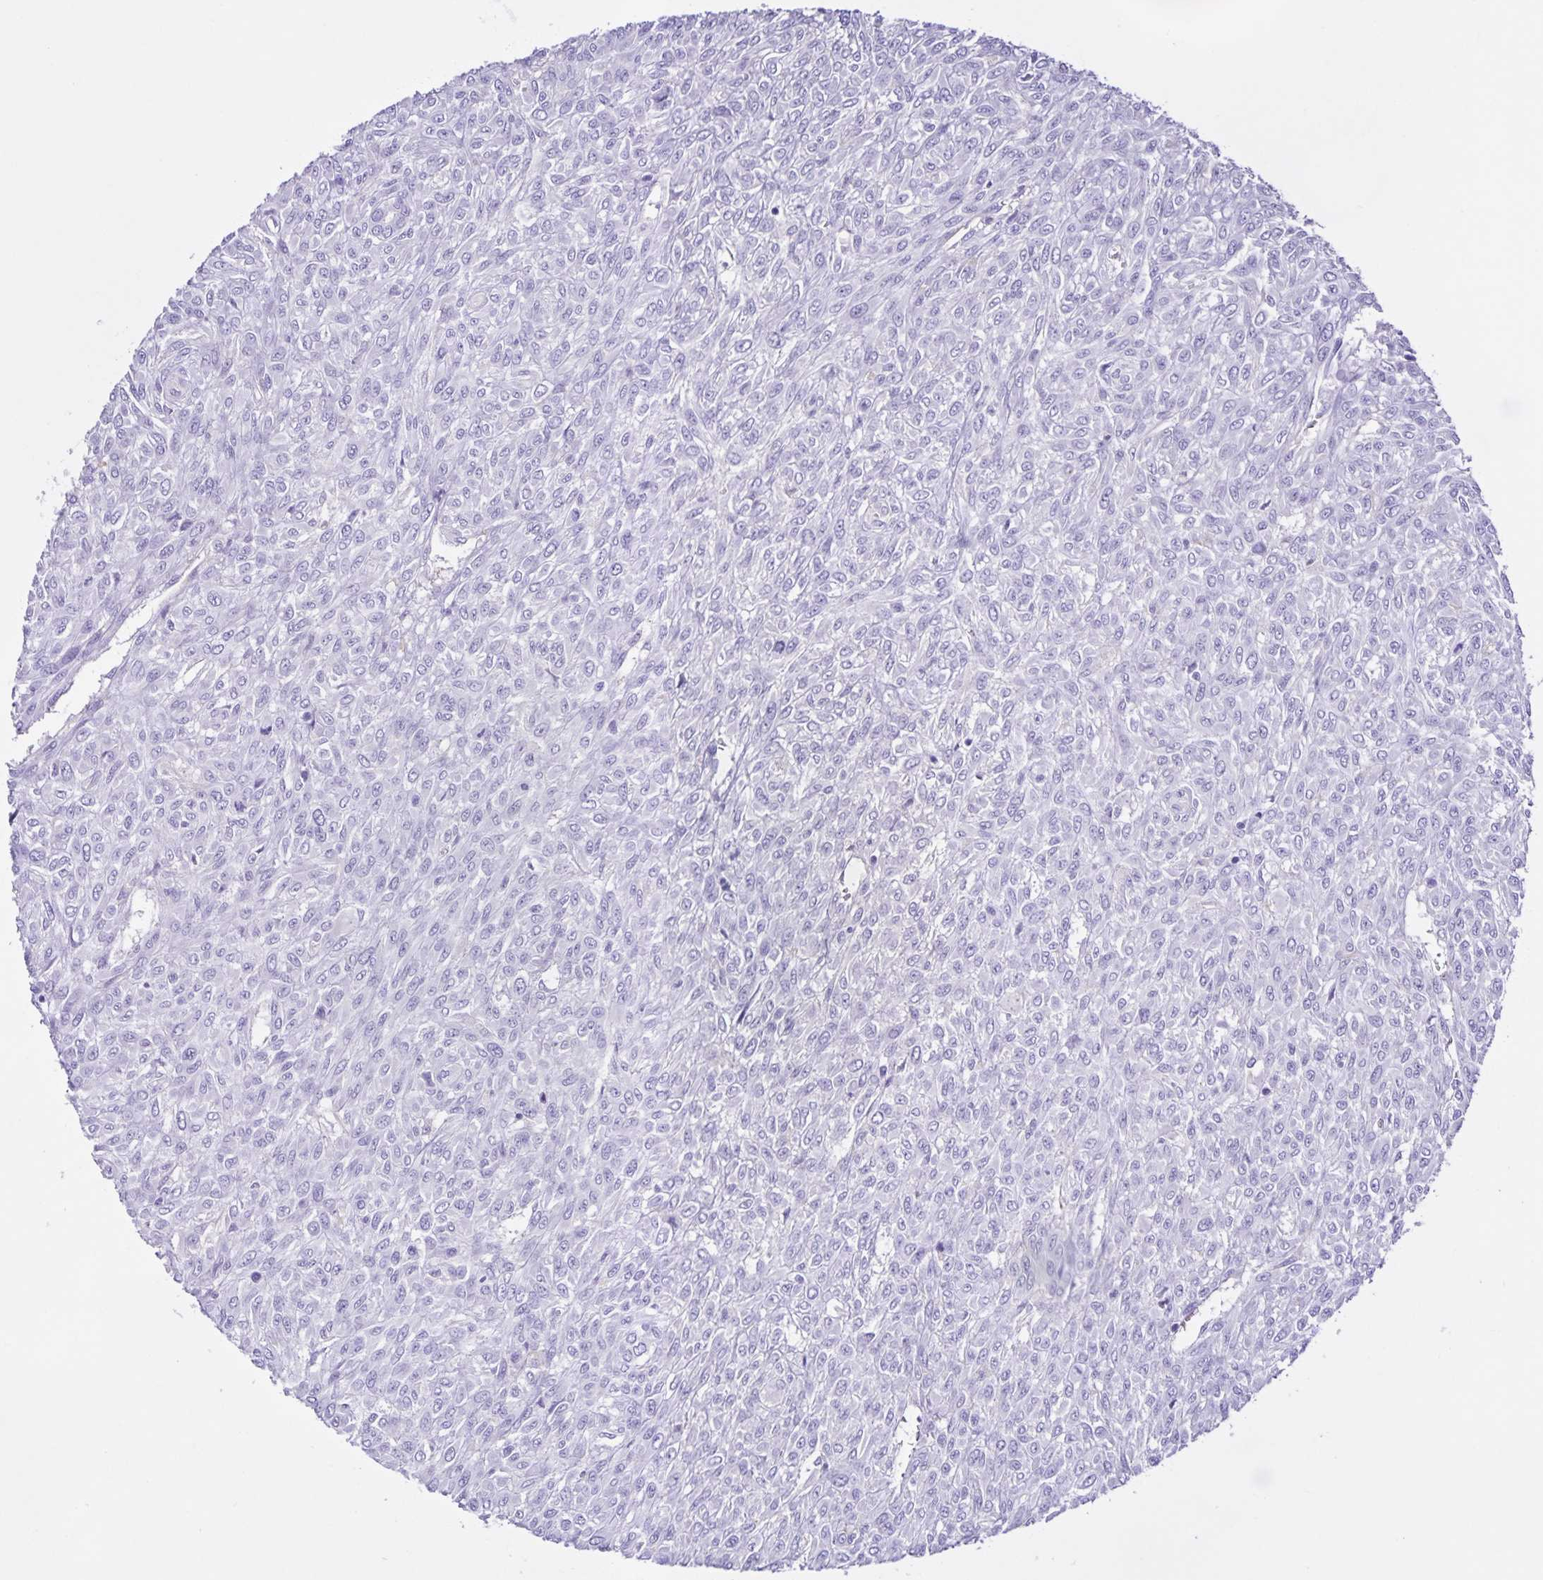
{"staining": {"intensity": "negative", "quantity": "none", "location": "none"}, "tissue": "renal cancer", "cell_type": "Tumor cells", "image_type": "cancer", "snomed": [{"axis": "morphology", "description": "Adenocarcinoma, NOS"}, {"axis": "topography", "description": "Kidney"}], "caption": "A high-resolution histopathology image shows IHC staining of renal adenocarcinoma, which shows no significant staining in tumor cells.", "gene": "BOLL", "patient": {"sex": "male", "age": 58}}